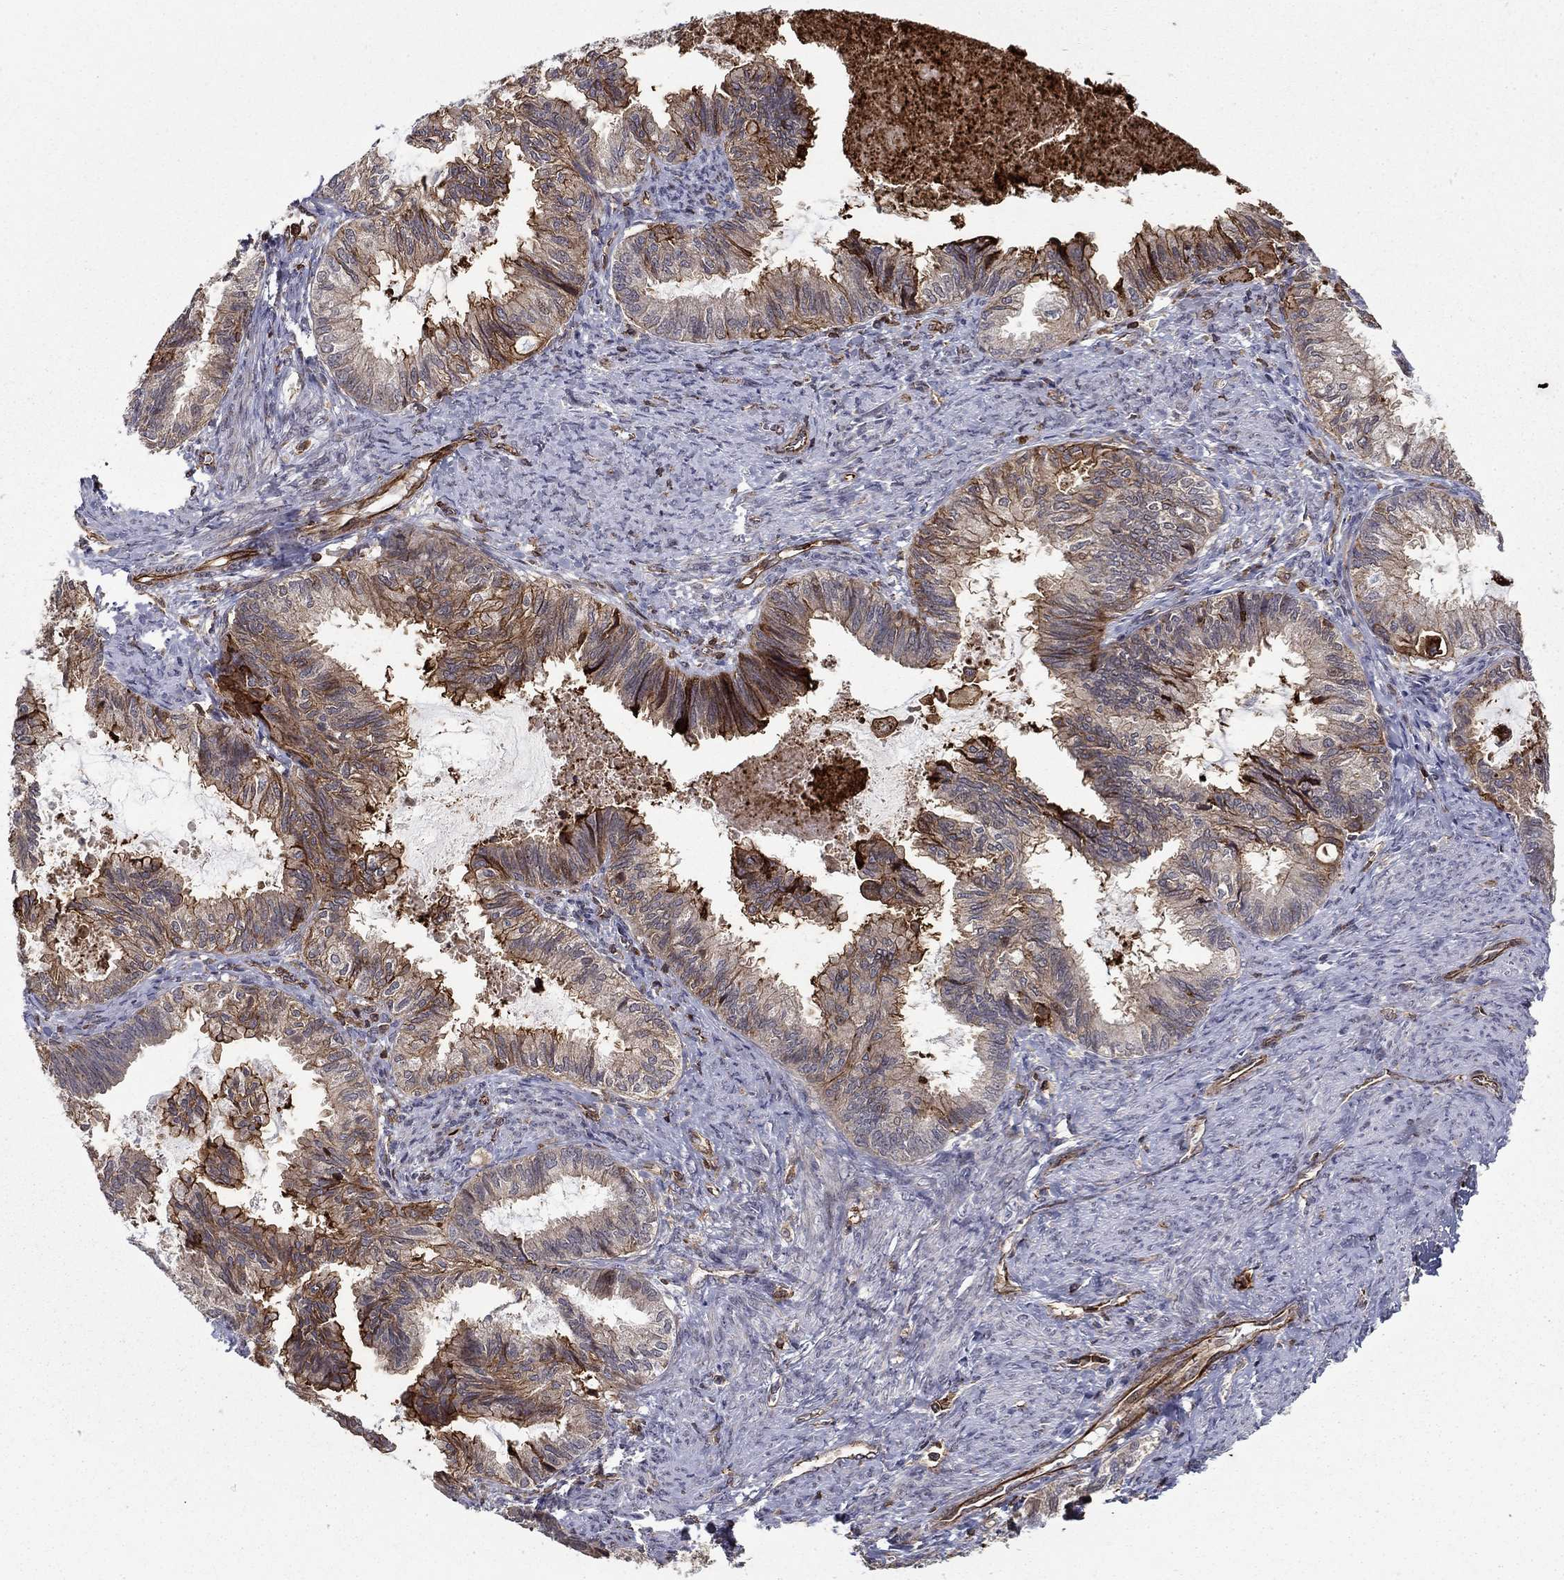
{"staining": {"intensity": "strong", "quantity": "<25%", "location": "cytoplasmic/membranous"}, "tissue": "endometrial cancer", "cell_type": "Tumor cells", "image_type": "cancer", "snomed": [{"axis": "morphology", "description": "Adenocarcinoma, NOS"}, {"axis": "topography", "description": "Endometrium"}], "caption": "A brown stain highlights strong cytoplasmic/membranous staining of a protein in human endometrial adenocarcinoma tumor cells. Nuclei are stained in blue.", "gene": "ADM", "patient": {"sex": "female", "age": 86}}